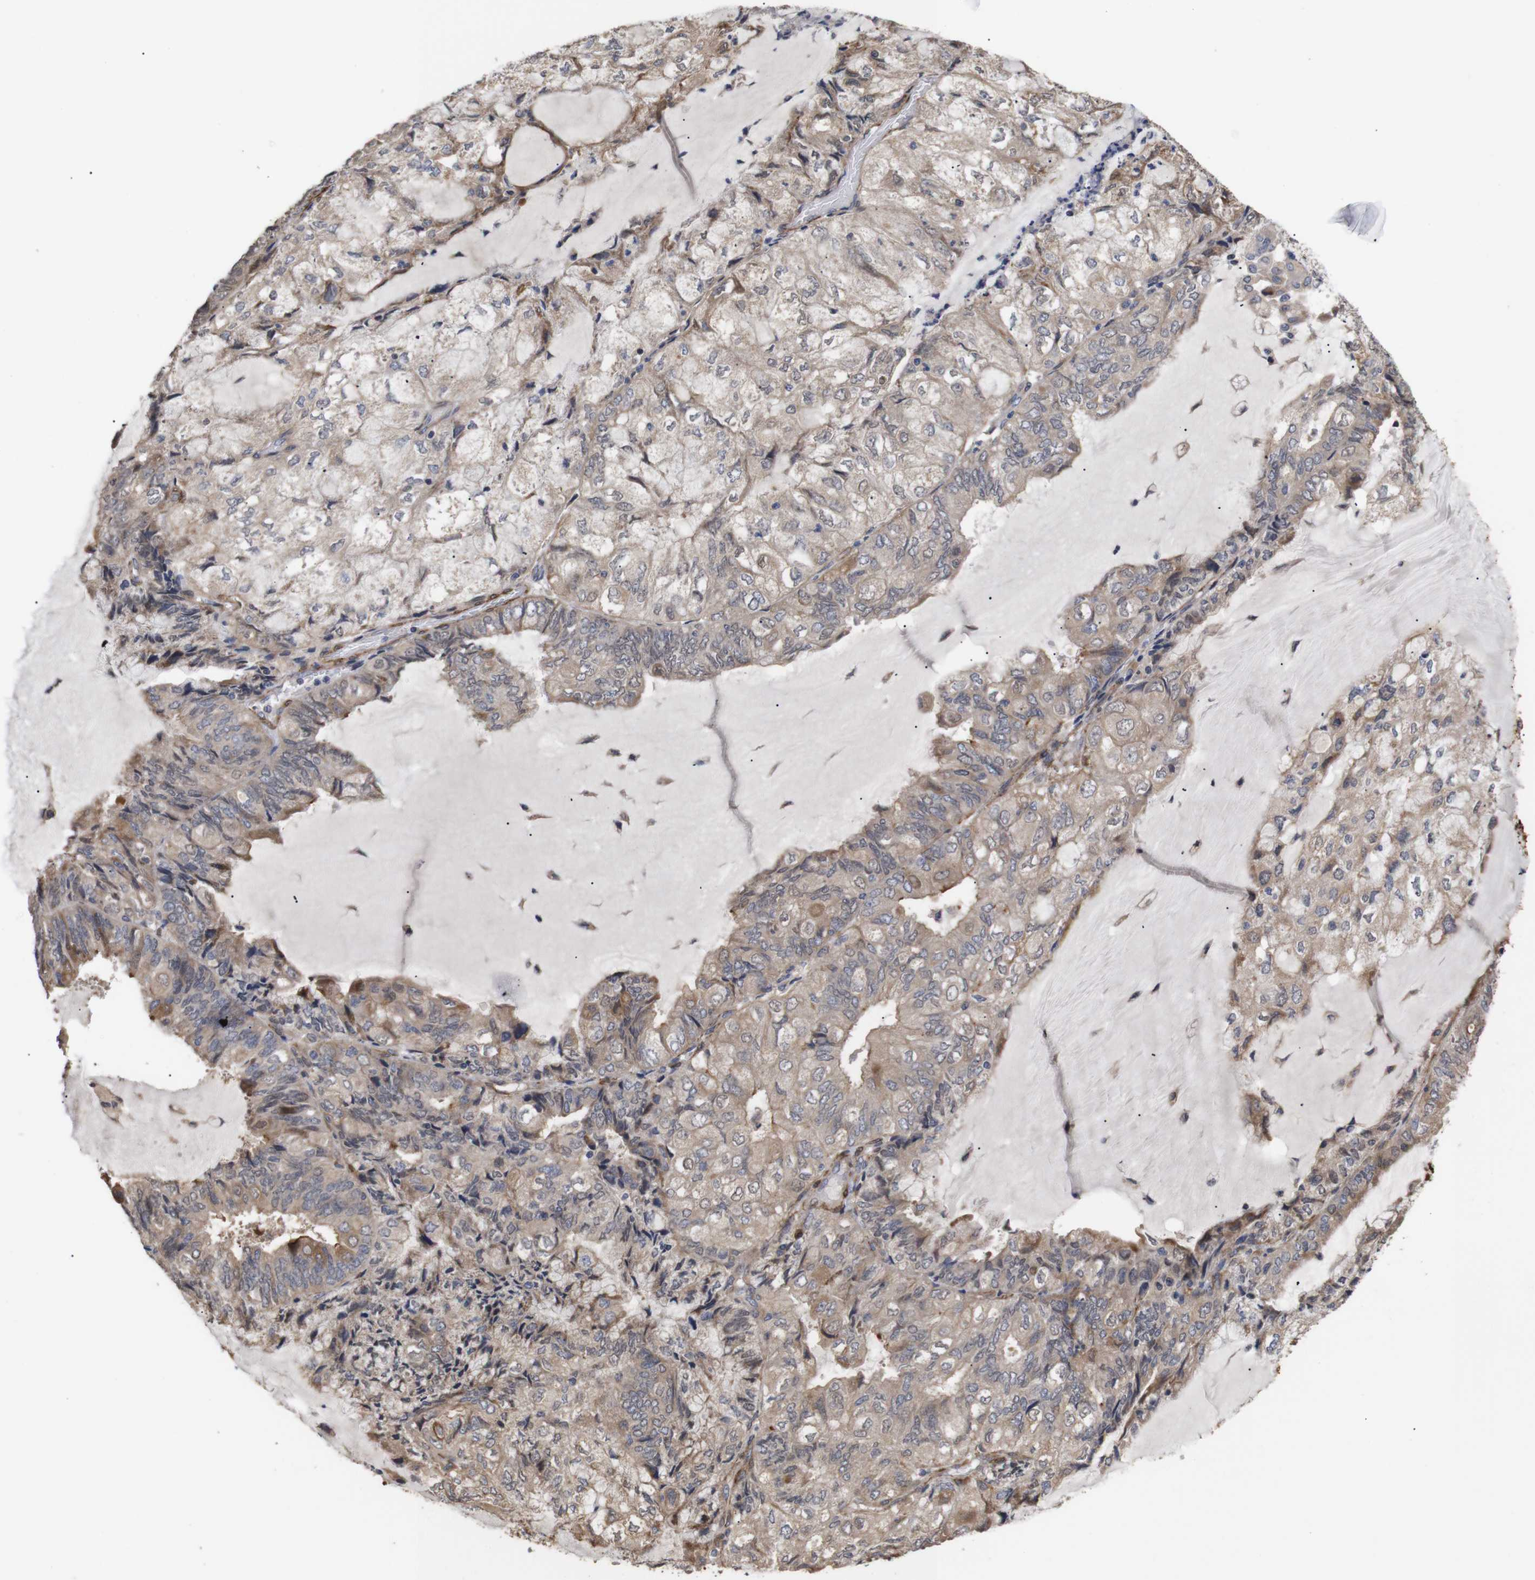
{"staining": {"intensity": "weak", "quantity": ">75%", "location": "cytoplasmic/membranous"}, "tissue": "endometrial cancer", "cell_type": "Tumor cells", "image_type": "cancer", "snomed": [{"axis": "morphology", "description": "Adenocarcinoma, NOS"}, {"axis": "topography", "description": "Endometrium"}], "caption": "This photomicrograph reveals immunohistochemistry staining of human endometrial cancer (adenocarcinoma), with low weak cytoplasmic/membranous staining in about >75% of tumor cells.", "gene": "PDLIM5", "patient": {"sex": "female", "age": 81}}